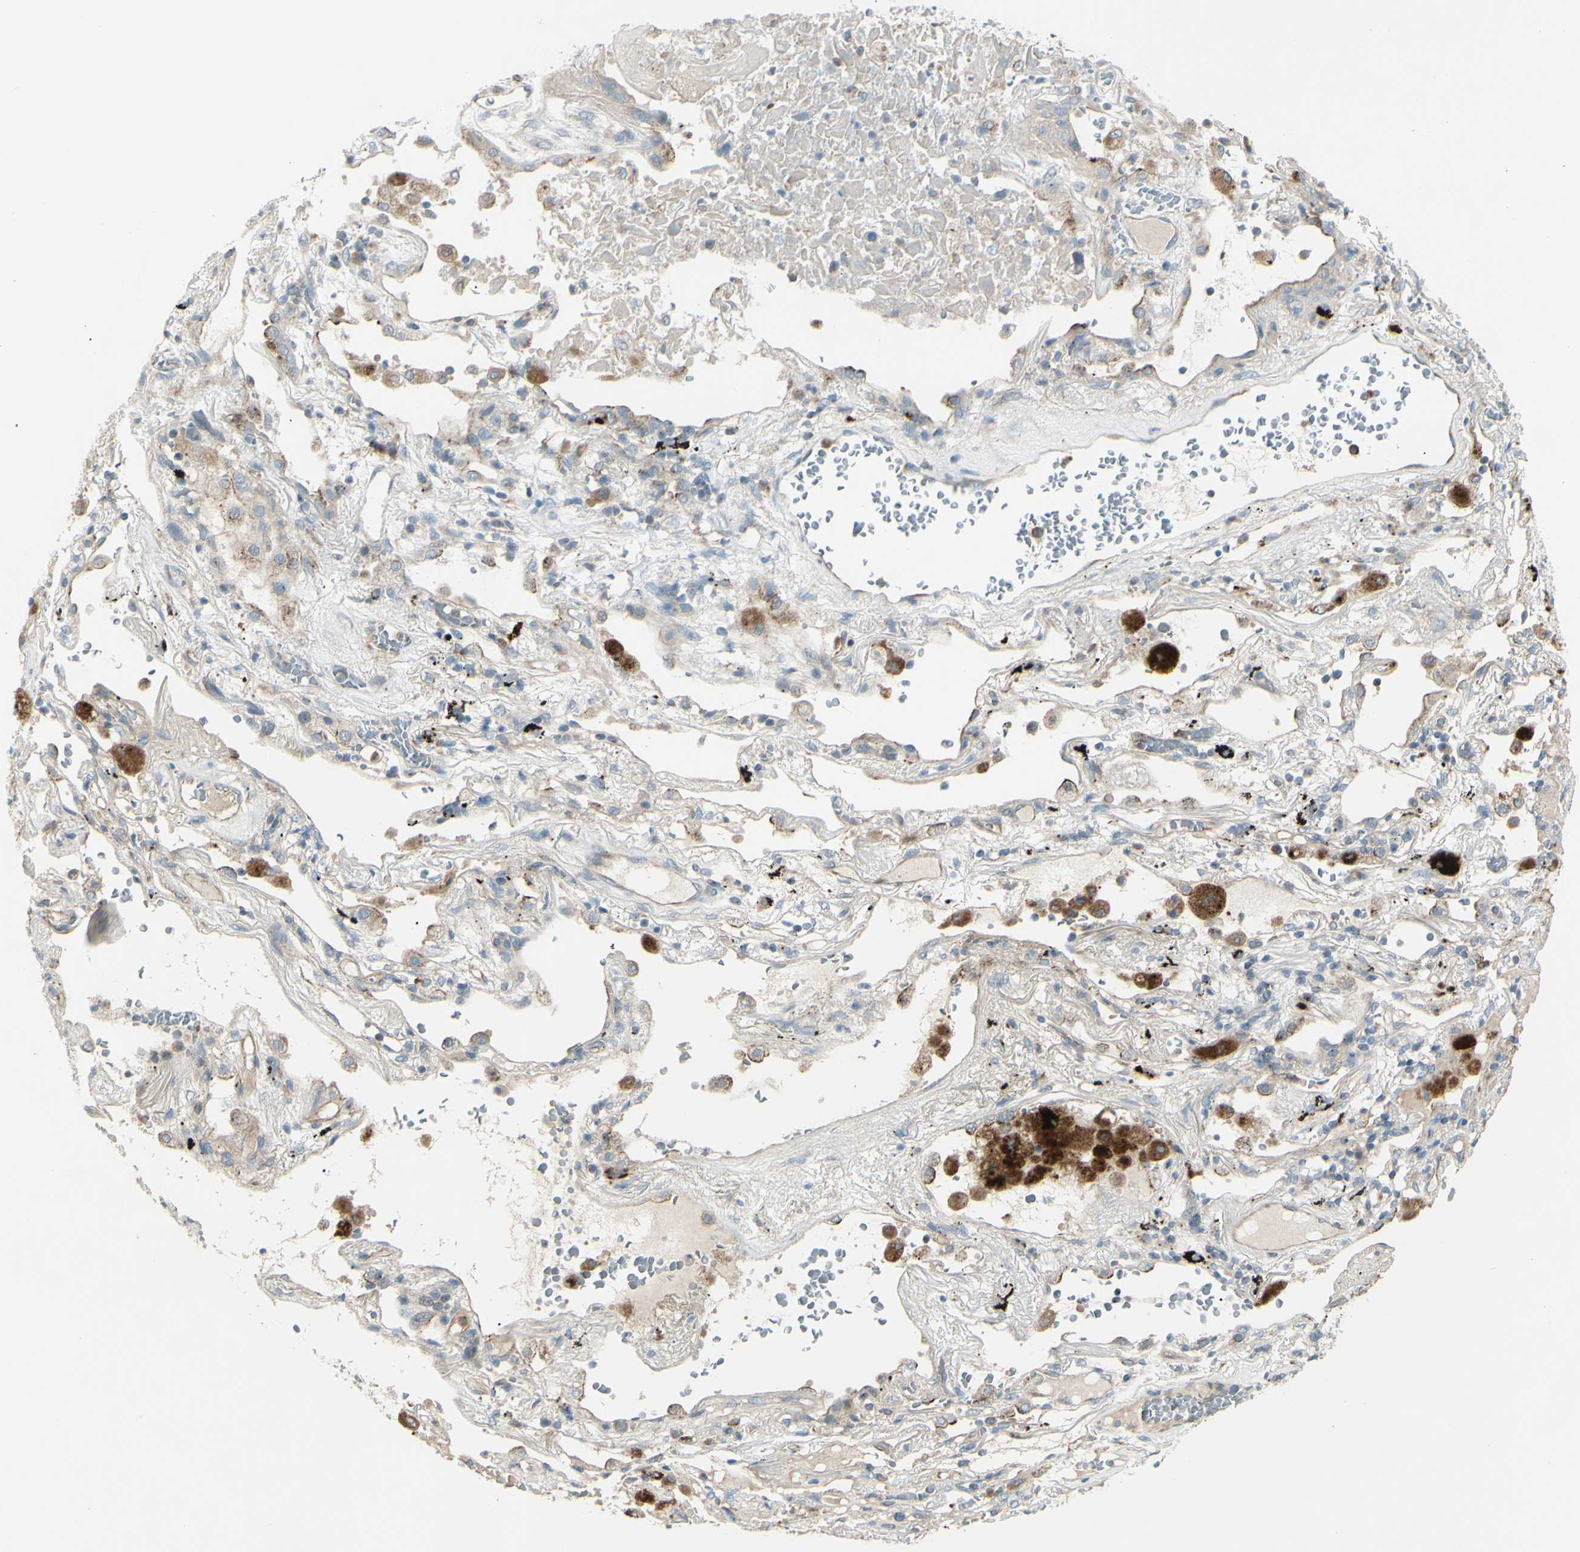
{"staining": {"intensity": "weak", "quantity": "25%-75%", "location": "cytoplasmic/membranous"}, "tissue": "lung cancer", "cell_type": "Tumor cells", "image_type": "cancer", "snomed": [{"axis": "morphology", "description": "Squamous cell carcinoma, NOS"}, {"axis": "topography", "description": "Lung"}], "caption": "Squamous cell carcinoma (lung) stained with a brown dye demonstrates weak cytoplasmic/membranous positive staining in approximately 25%-75% of tumor cells.", "gene": "LMTK2", "patient": {"sex": "male", "age": 57}}